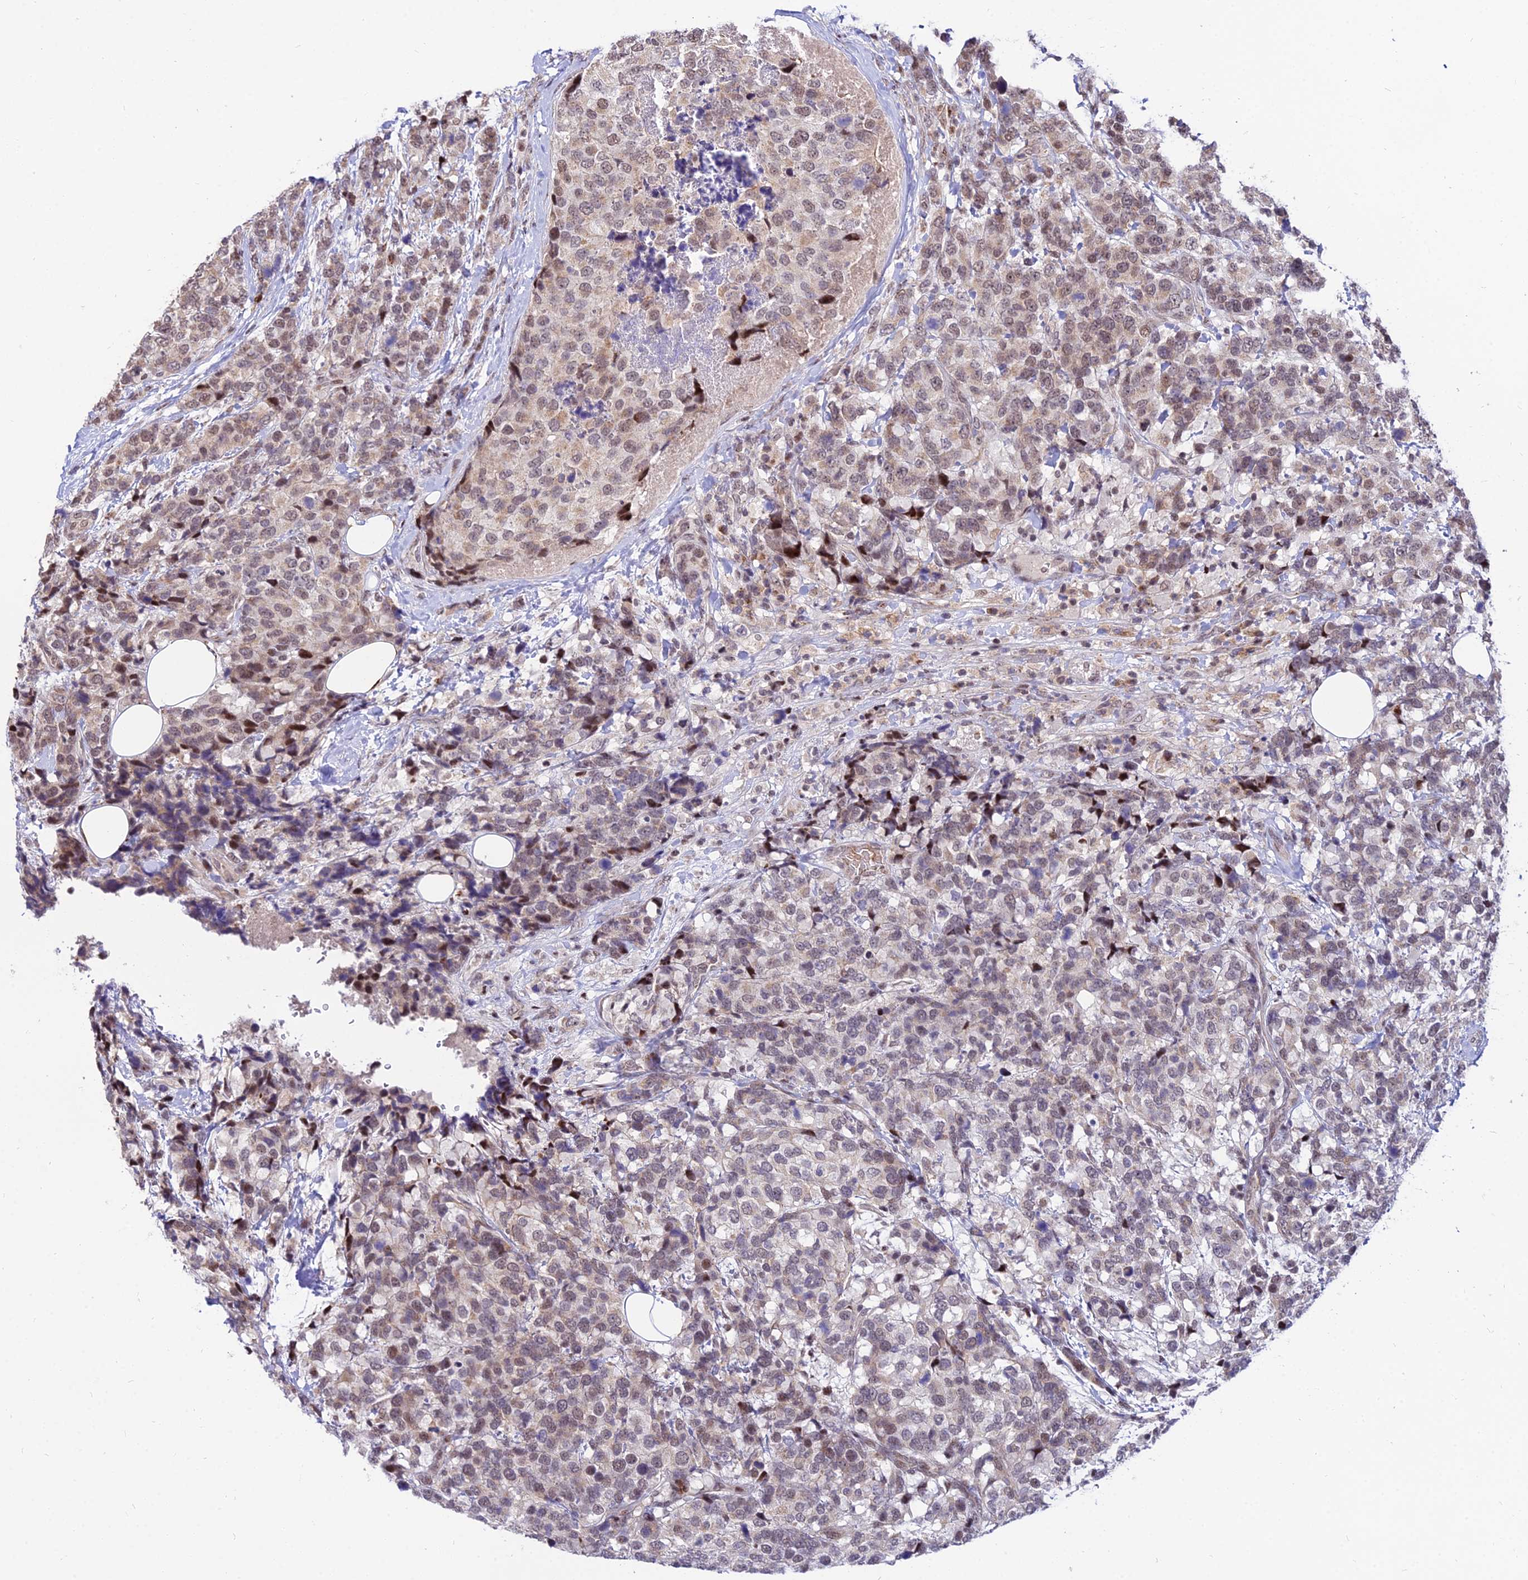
{"staining": {"intensity": "weak", "quantity": "25%-75%", "location": "nuclear"}, "tissue": "breast cancer", "cell_type": "Tumor cells", "image_type": "cancer", "snomed": [{"axis": "morphology", "description": "Lobular carcinoma"}, {"axis": "topography", "description": "Breast"}], "caption": "Tumor cells exhibit weak nuclear positivity in approximately 25%-75% of cells in breast cancer (lobular carcinoma).", "gene": "CIB3", "patient": {"sex": "female", "age": 59}}